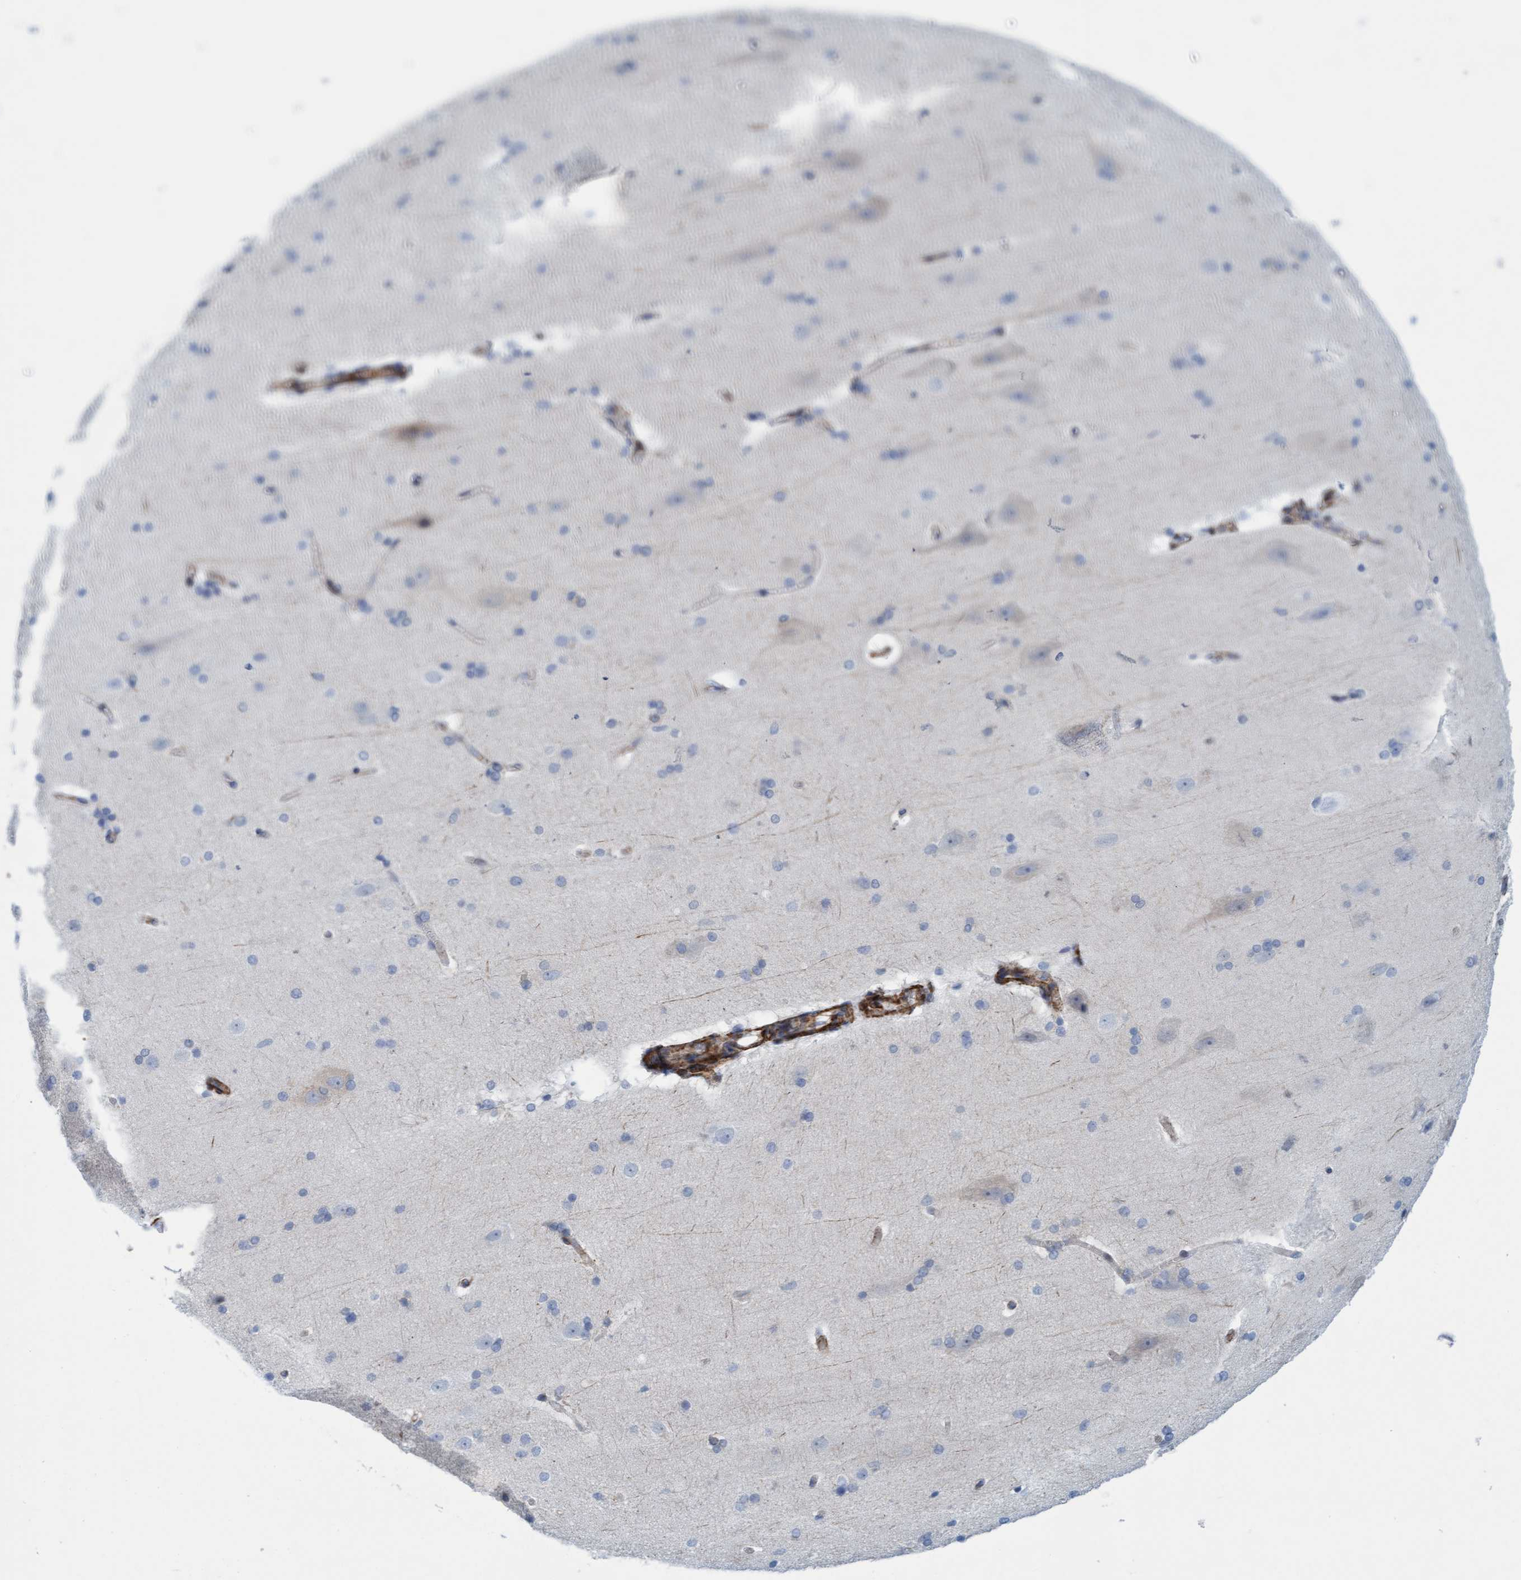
{"staining": {"intensity": "strong", "quantity": ">75%", "location": "cytoplasmic/membranous"}, "tissue": "cerebral cortex", "cell_type": "Endothelial cells", "image_type": "normal", "snomed": [{"axis": "morphology", "description": "Normal tissue, NOS"}, {"axis": "topography", "description": "Cerebral cortex"}, {"axis": "topography", "description": "Hippocampus"}], "caption": "Unremarkable cerebral cortex was stained to show a protein in brown. There is high levels of strong cytoplasmic/membranous positivity in approximately >75% of endothelial cells.", "gene": "MTFR1", "patient": {"sex": "female", "age": 19}}